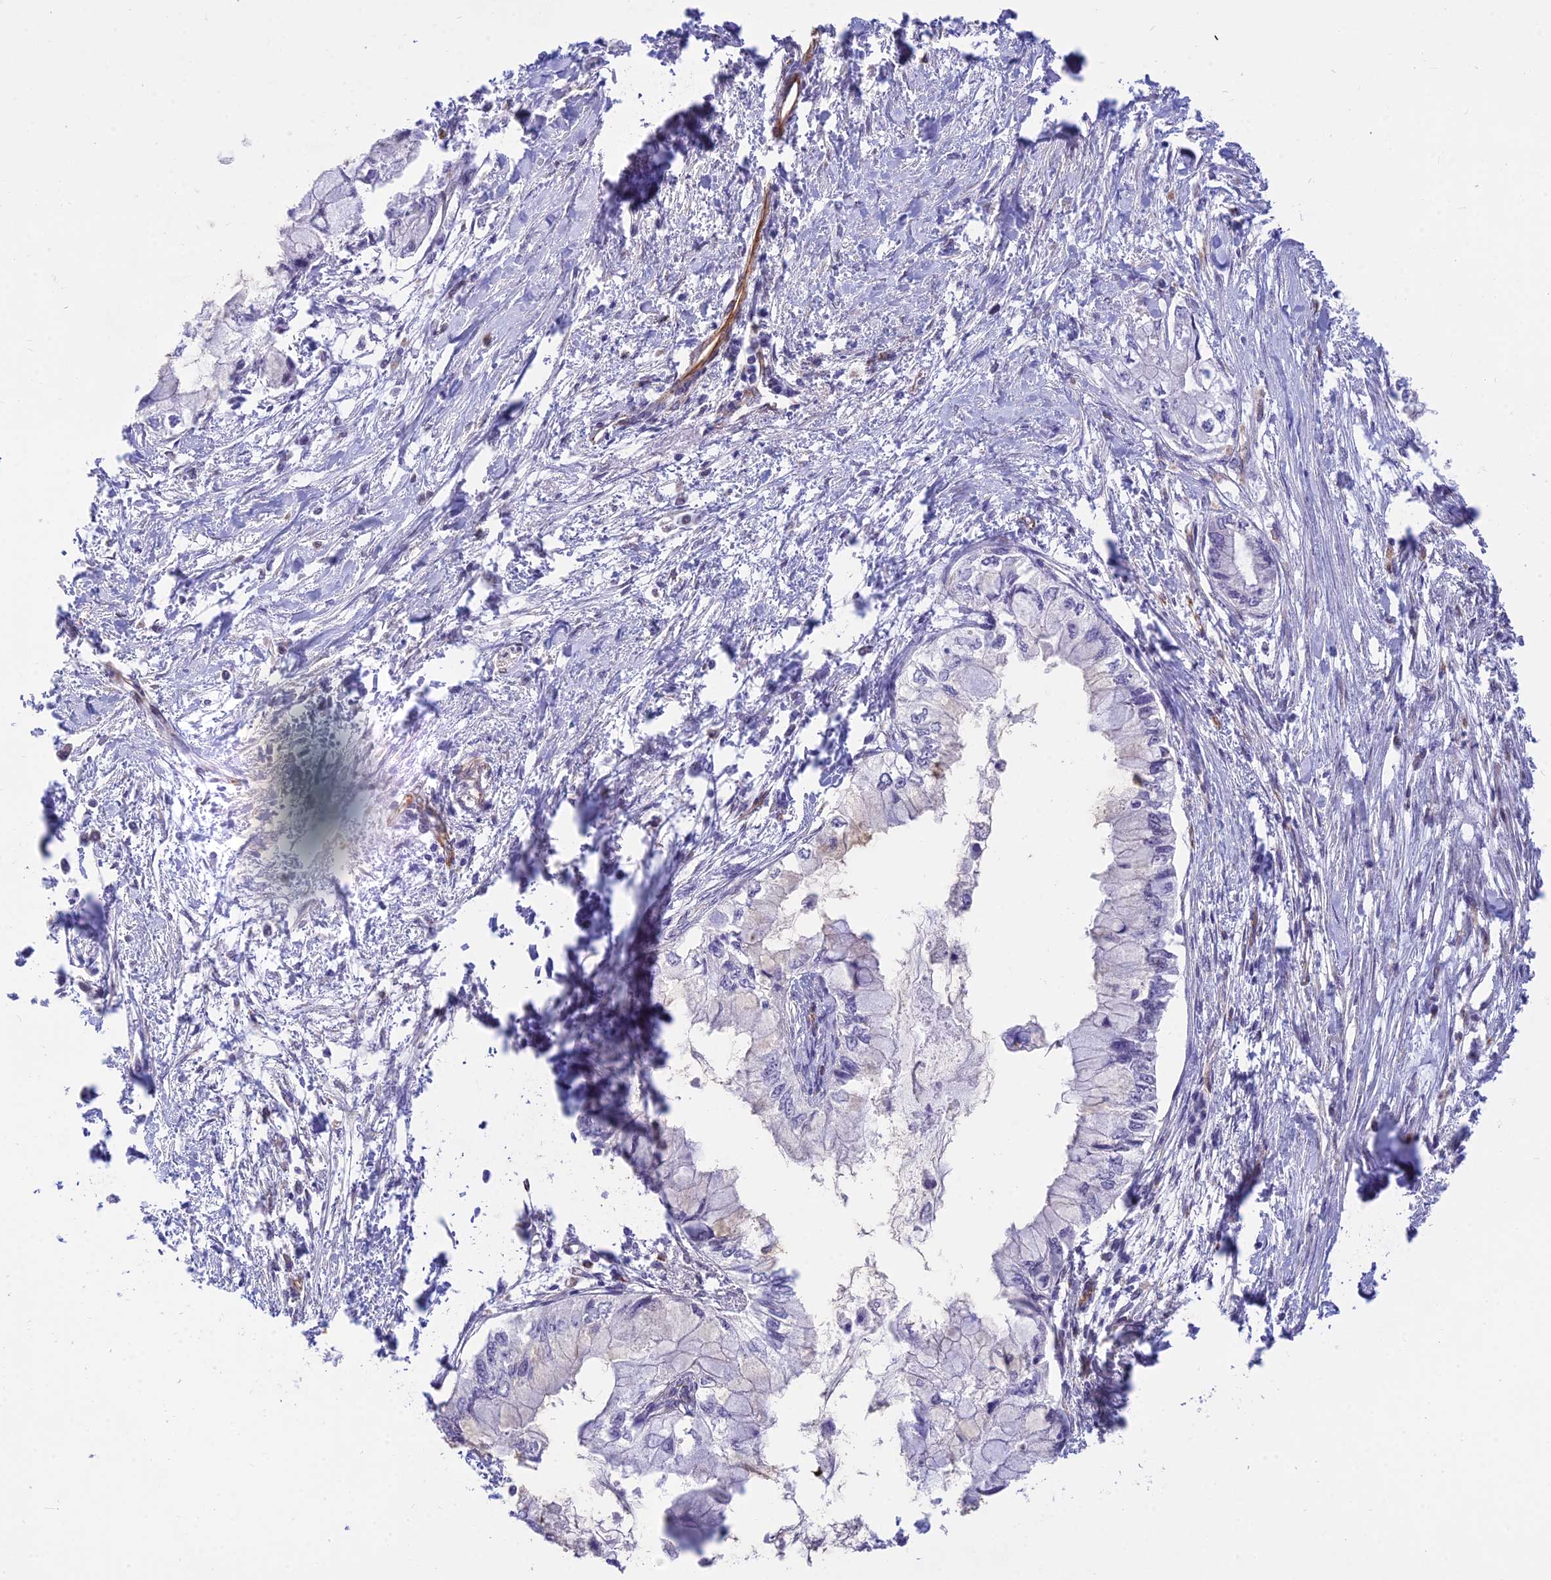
{"staining": {"intensity": "negative", "quantity": "none", "location": "none"}, "tissue": "pancreatic cancer", "cell_type": "Tumor cells", "image_type": "cancer", "snomed": [{"axis": "morphology", "description": "Adenocarcinoma, NOS"}, {"axis": "topography", "description": "Pancreas"}], "caption": "Pancreatic cancer was stained to show a protein in brown. There is no significant expression in tumor cells. Brightfield microscopy of IHC stained with DAB (3,3'-diaminobenzidine) (brown) and hematoxylin (blue), captured at high magnification.", "gene": "SAPCD2", "patient": {"sex": "male", "age": 48}}